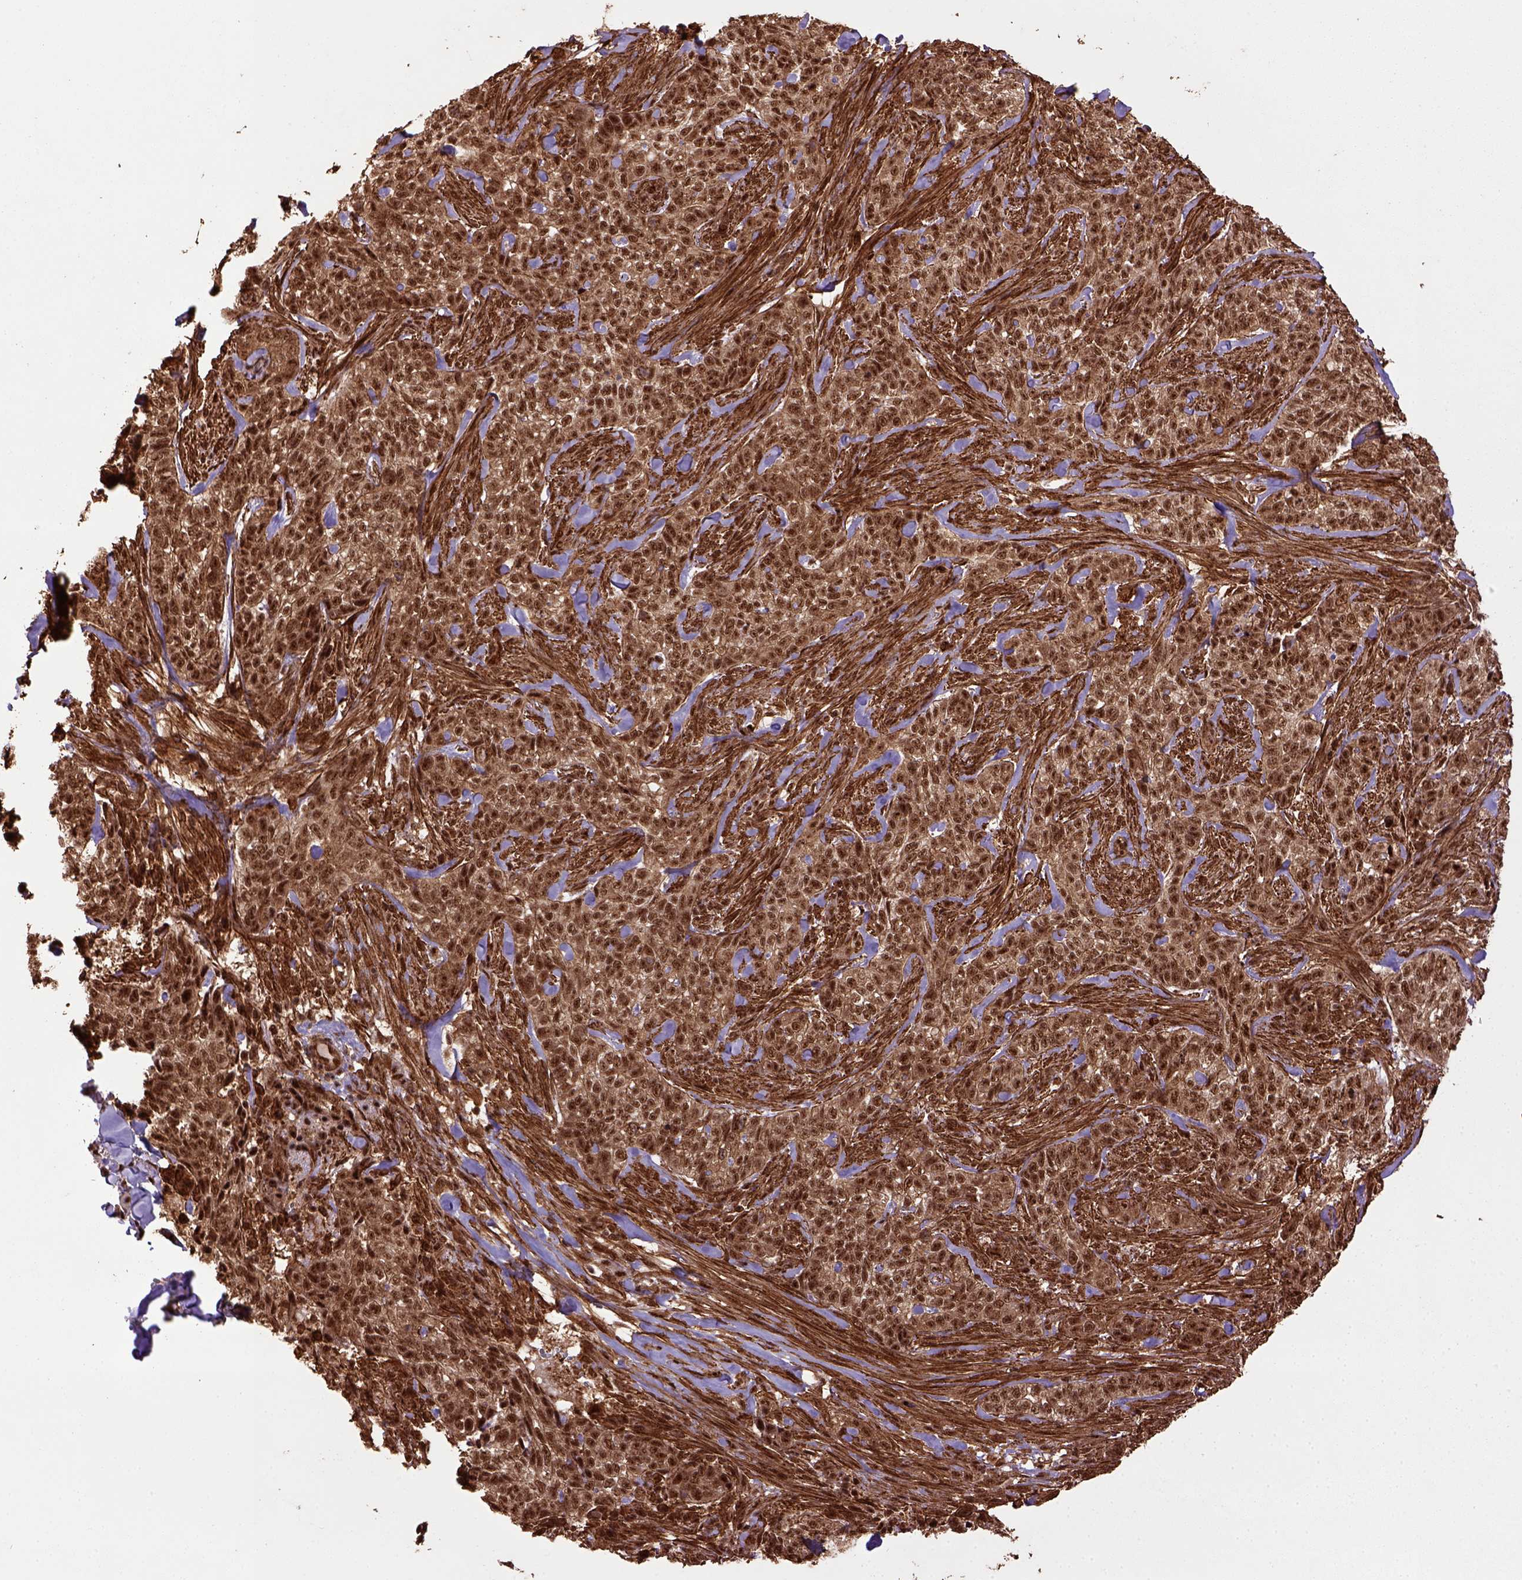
{"staining": {"intensity": "strong", "quantity": ">75%", "location": "nuclear"}, "tissue": "skin cancer", "cell_type": "Tumor cells", "image_type": "cancer", "snomed": [{"axis": "morphology", "description": "Basal cell carcinoma"}, {"axis": "topography", "description": "Skin"}], "caption": "Strong nuclear positivity is appreciated in about >75% of tumor cells in skin cancer.", "gene": "PPIG", "patient": {"sex": "female", "age": 69}}